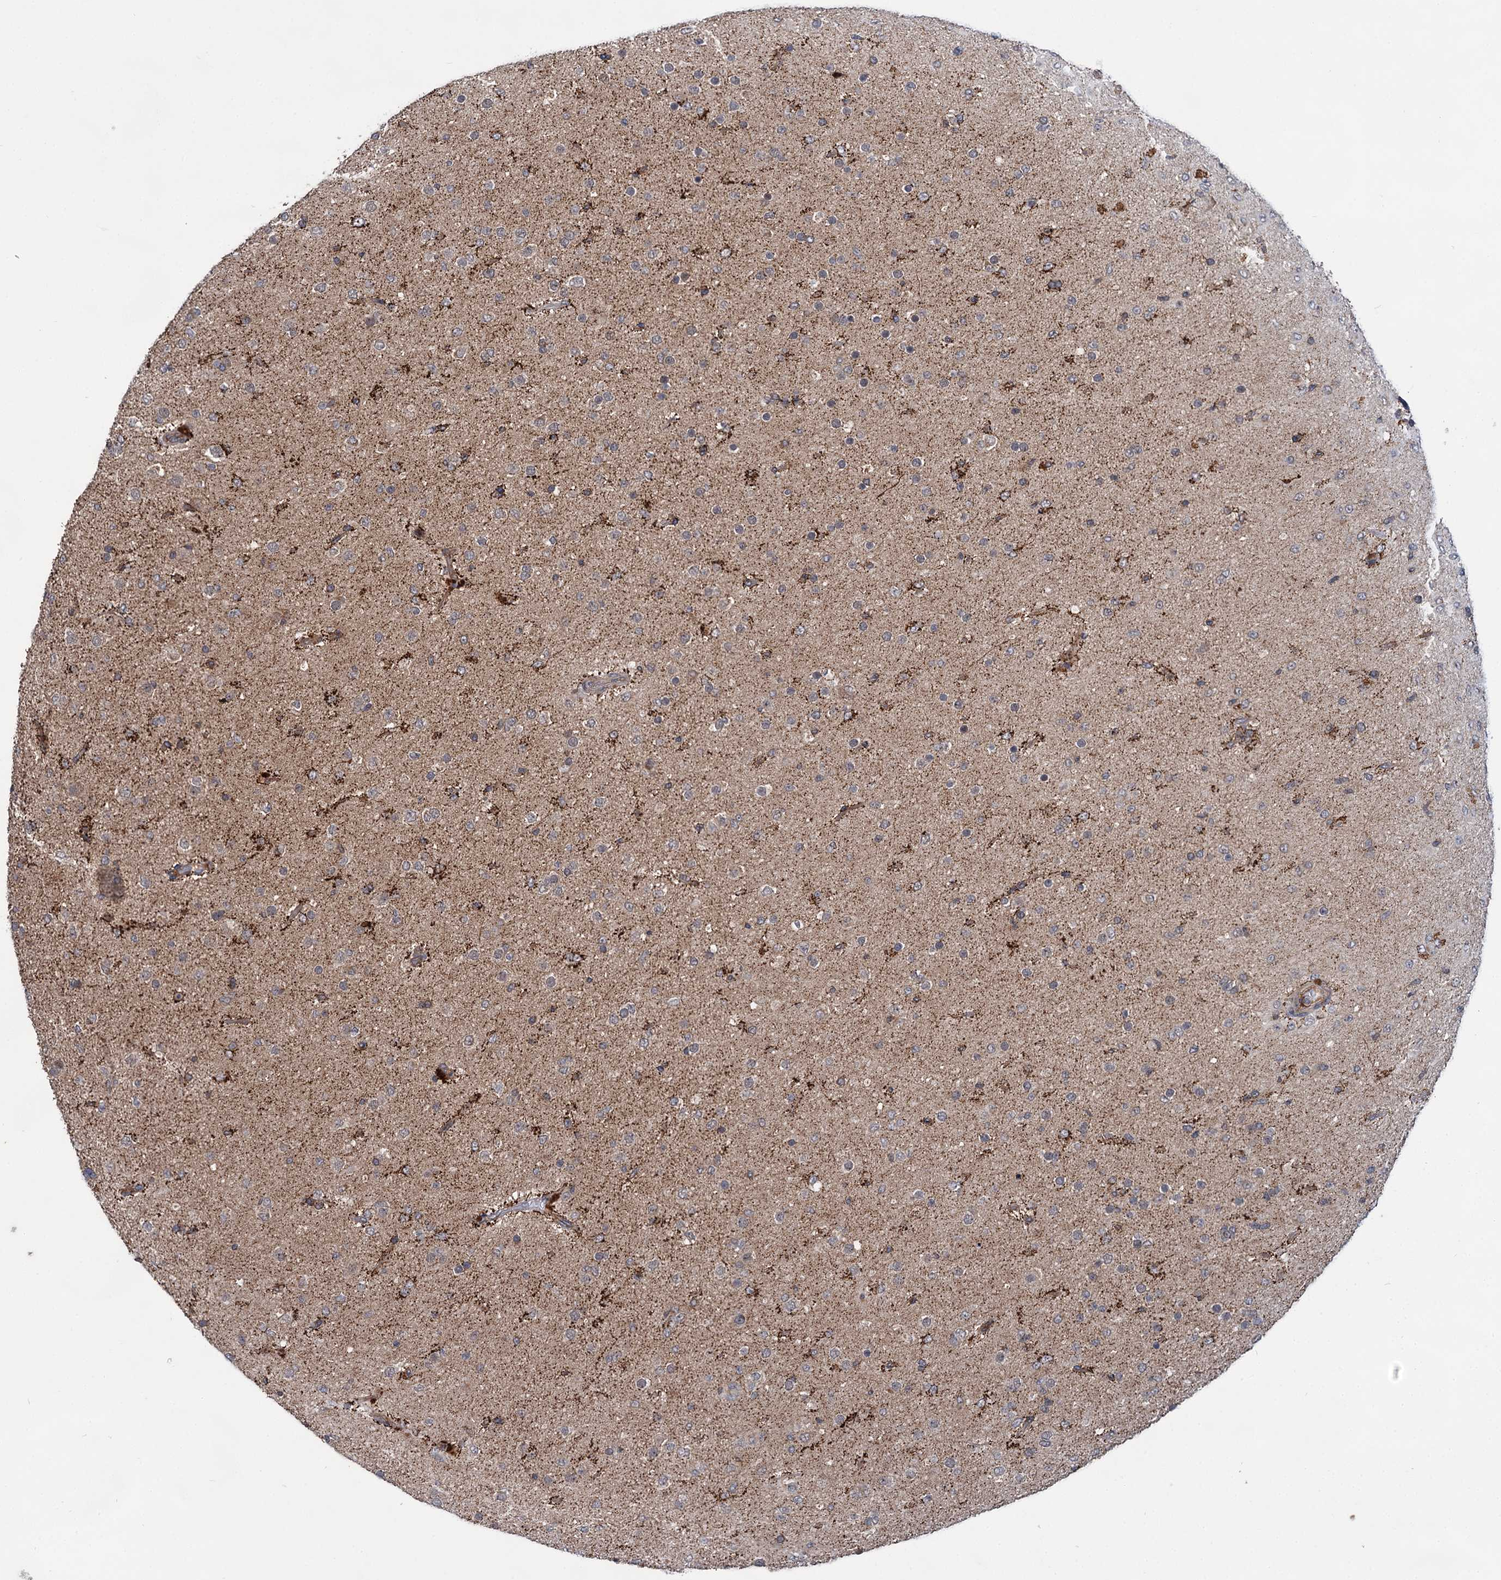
{"staining": {"intensity": "moderate", "quantity": "<25%", "location": "cytoplasmic/membranous"}, "tissue": "glioma", "cell_type": "Tumor cells", "image_type": "cancer", "snomed": [{"axis": "morphology", "description": "Glioma, malignant, Low grade"}, {"axis": "topography", "description": "Brain"}], "caption": "A histopathology image of human malignant glioma (low-grade) stained for a protein exhibits moderate cytoplasmic/membranous brown staining in tumor cells.", "gene": "ABLIM1", "patient": {"sex": "male", "age": 65}}